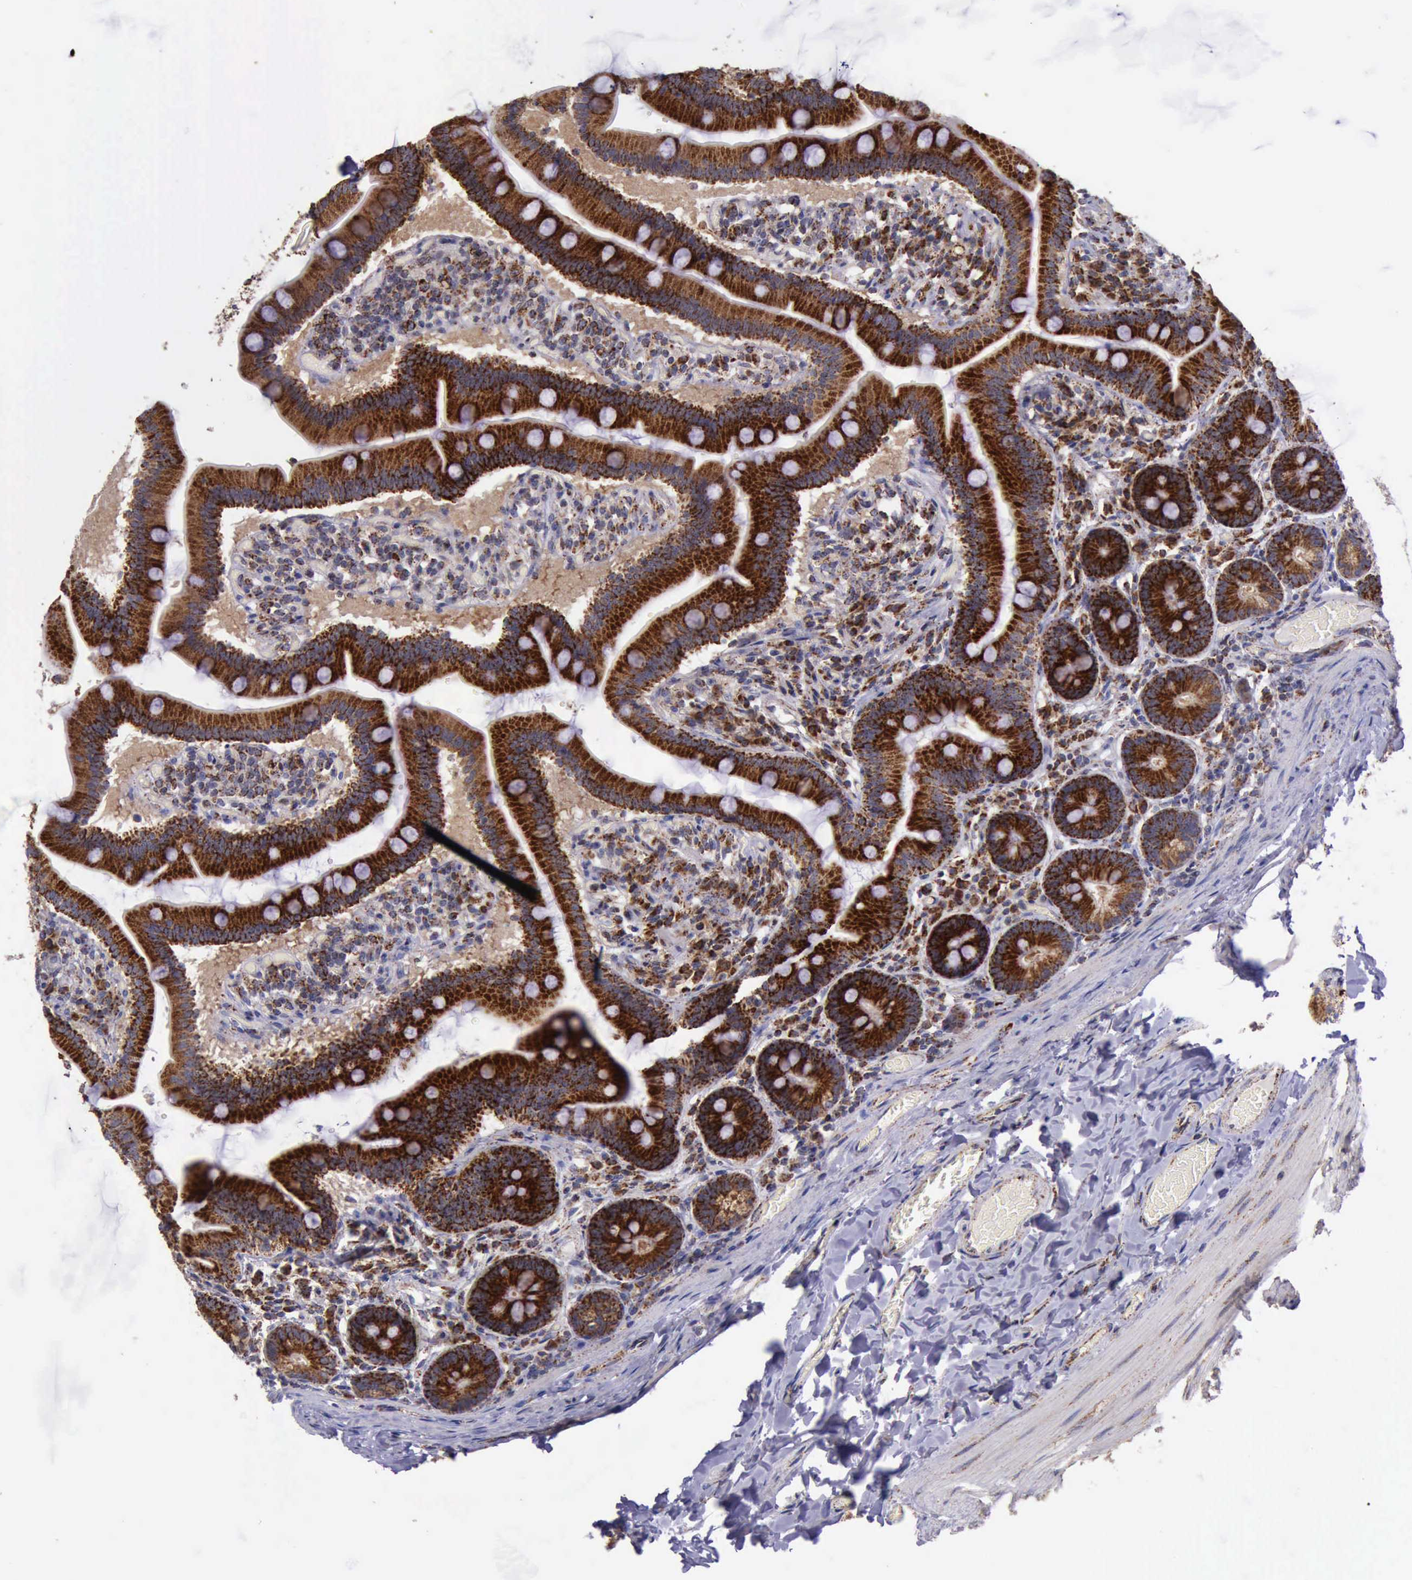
{"staining": {"intensity": "strong", "quantity": ">75%", "location": "cytoplasmic/membranous"}, "tissue": "duodenum", "cell_type": "Glandular cells", "image_type": "normal", "snomed": [{"axis": "morphology", "description": "Normal tissue, NOS"}, {"axis": "topography", "description": "Duodenum"}], "caption": "Human duodenum stained for a protein (brown) reveals strong cytoplasmic/membranous positive expression in approximately >75% of glandular cells.", "gene": "TXN2", "patient": {"sex": "male", "age": 66}}